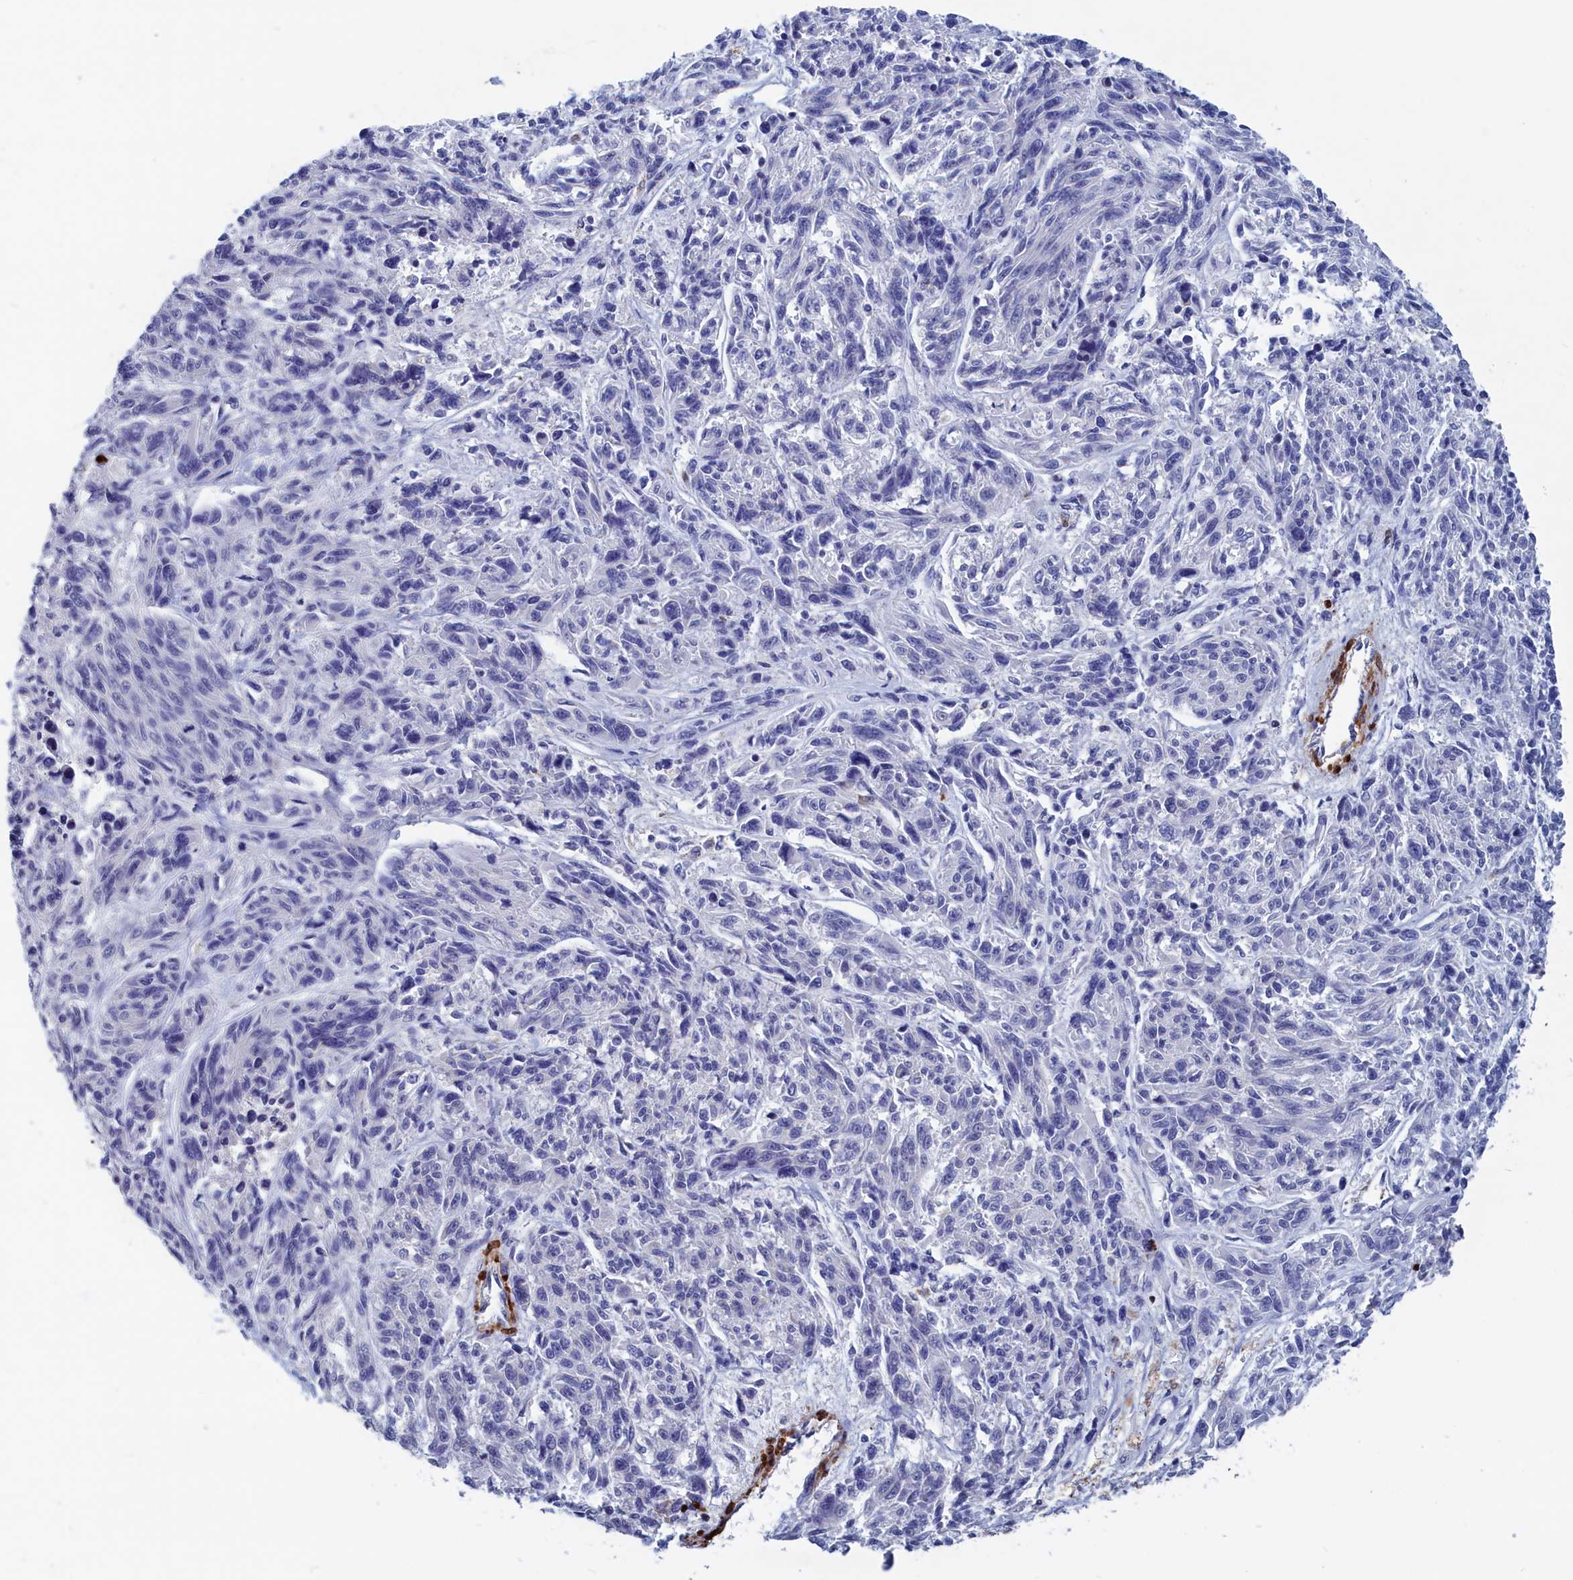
{"staining": {"intensity": "negative", "quantity": "none", "location": "none"}, "tissue": "melanoma", "cell_type": "Tumor cells", "image_type": "cancer", "snomed": [{"axis": "morphology", "description": "Malignant melanoma, NOS"}, {"axis": "topography", "description": "Skin"}], "caption": "Tumor cells show no significant staining in melanoma.", "gene": "CRIP1", "patient": {"sex": "male", "age": 53}}